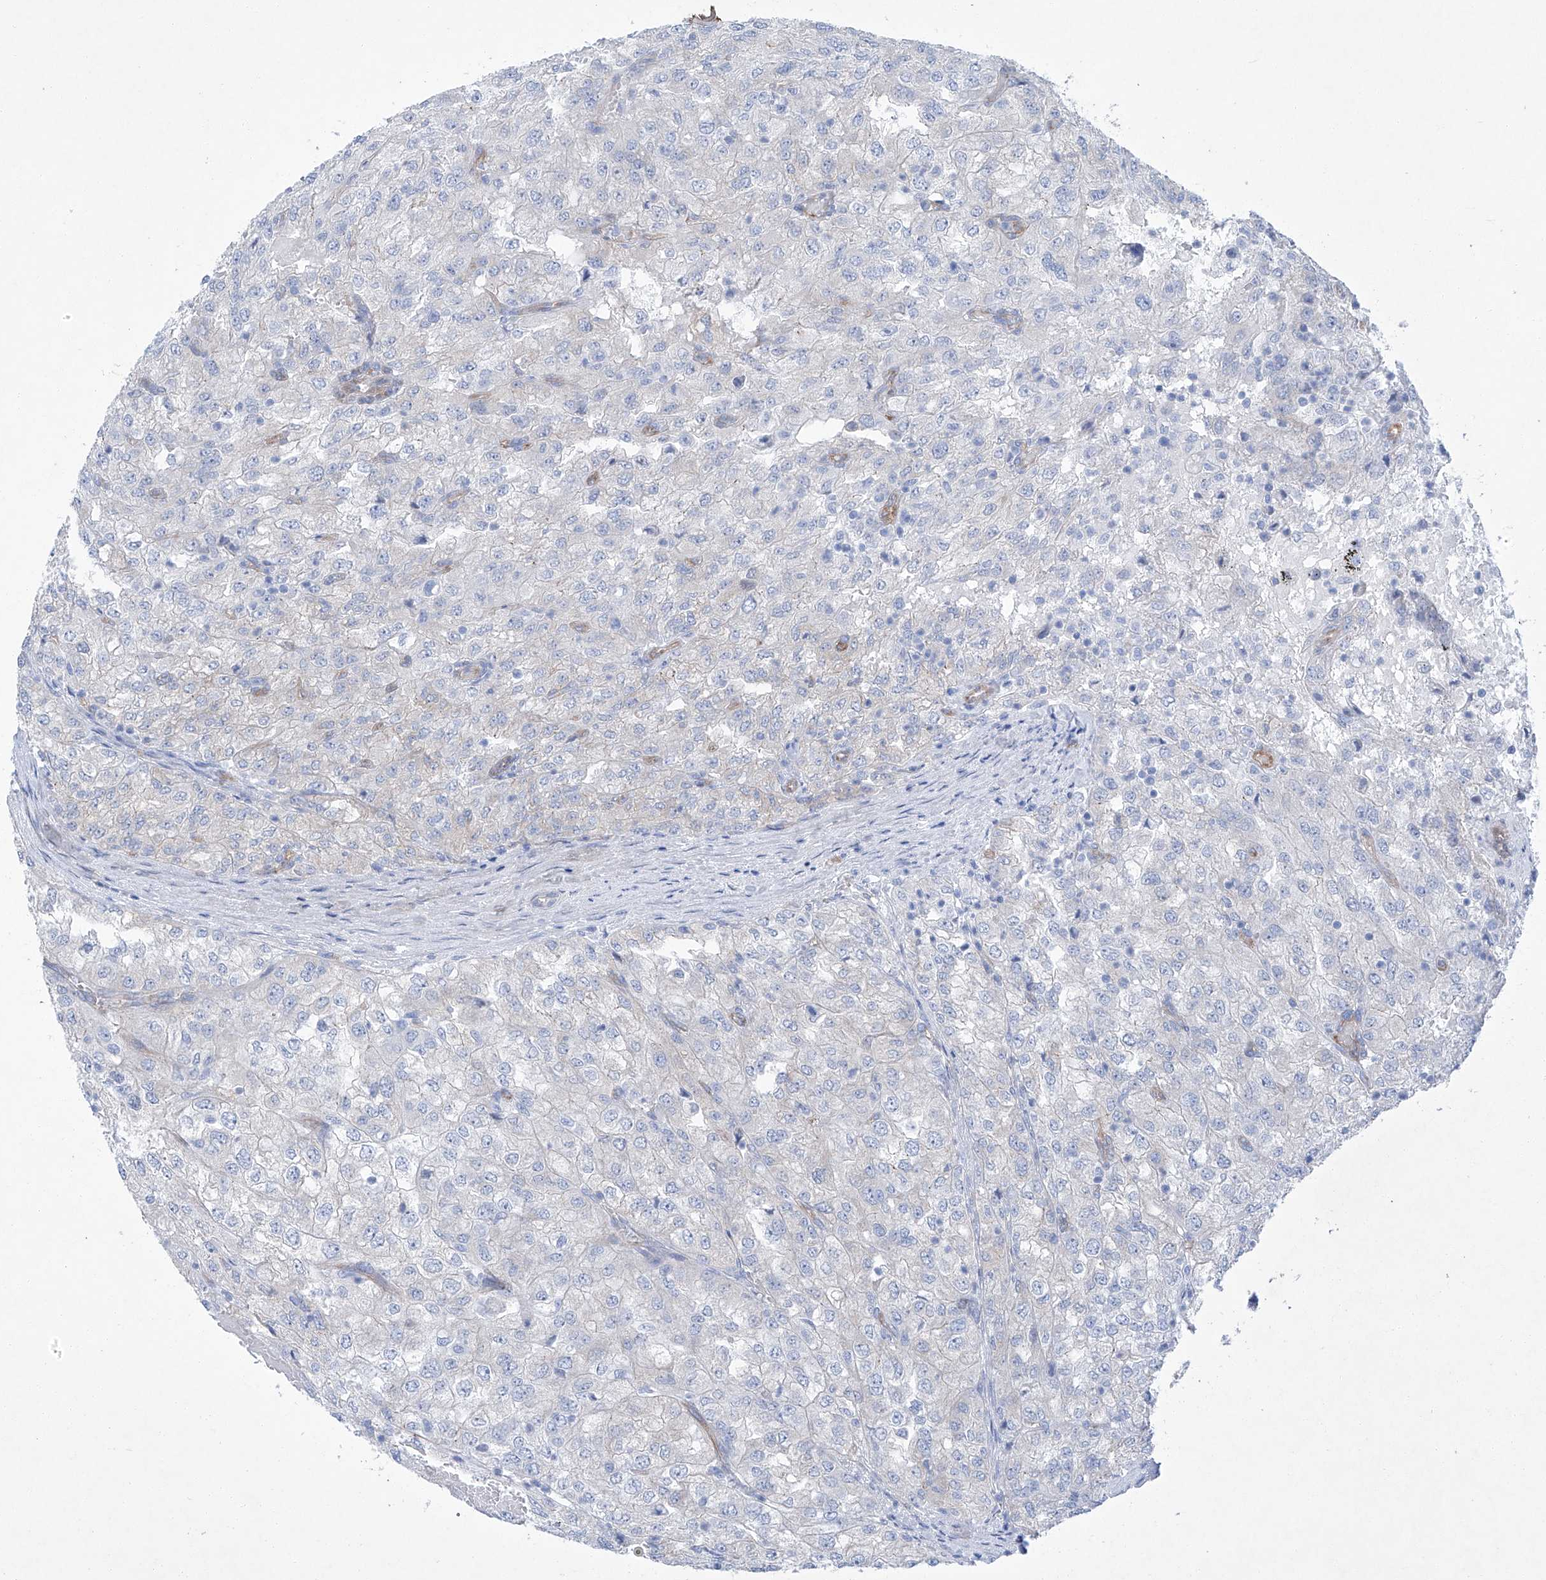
{"staining": {"intensity": "negative", "quantity": "none", "location": "none"}, "tissue": "renal cancer", "cell_type": "Tumor cells", "image_type": "cancer", "snomed": [{"axis": "morphology", "description": "Adenocarcinoma, NOS"}, {"axis": "topography", "description": "Kidney"}], "caption": "Human adenocarcinoma (renal) stained for a protein using immunohistochemistry demonstrates no staining in tumor cells.", "gene": "MAGI1", "patient": {"sex": "female", "age": 54}}